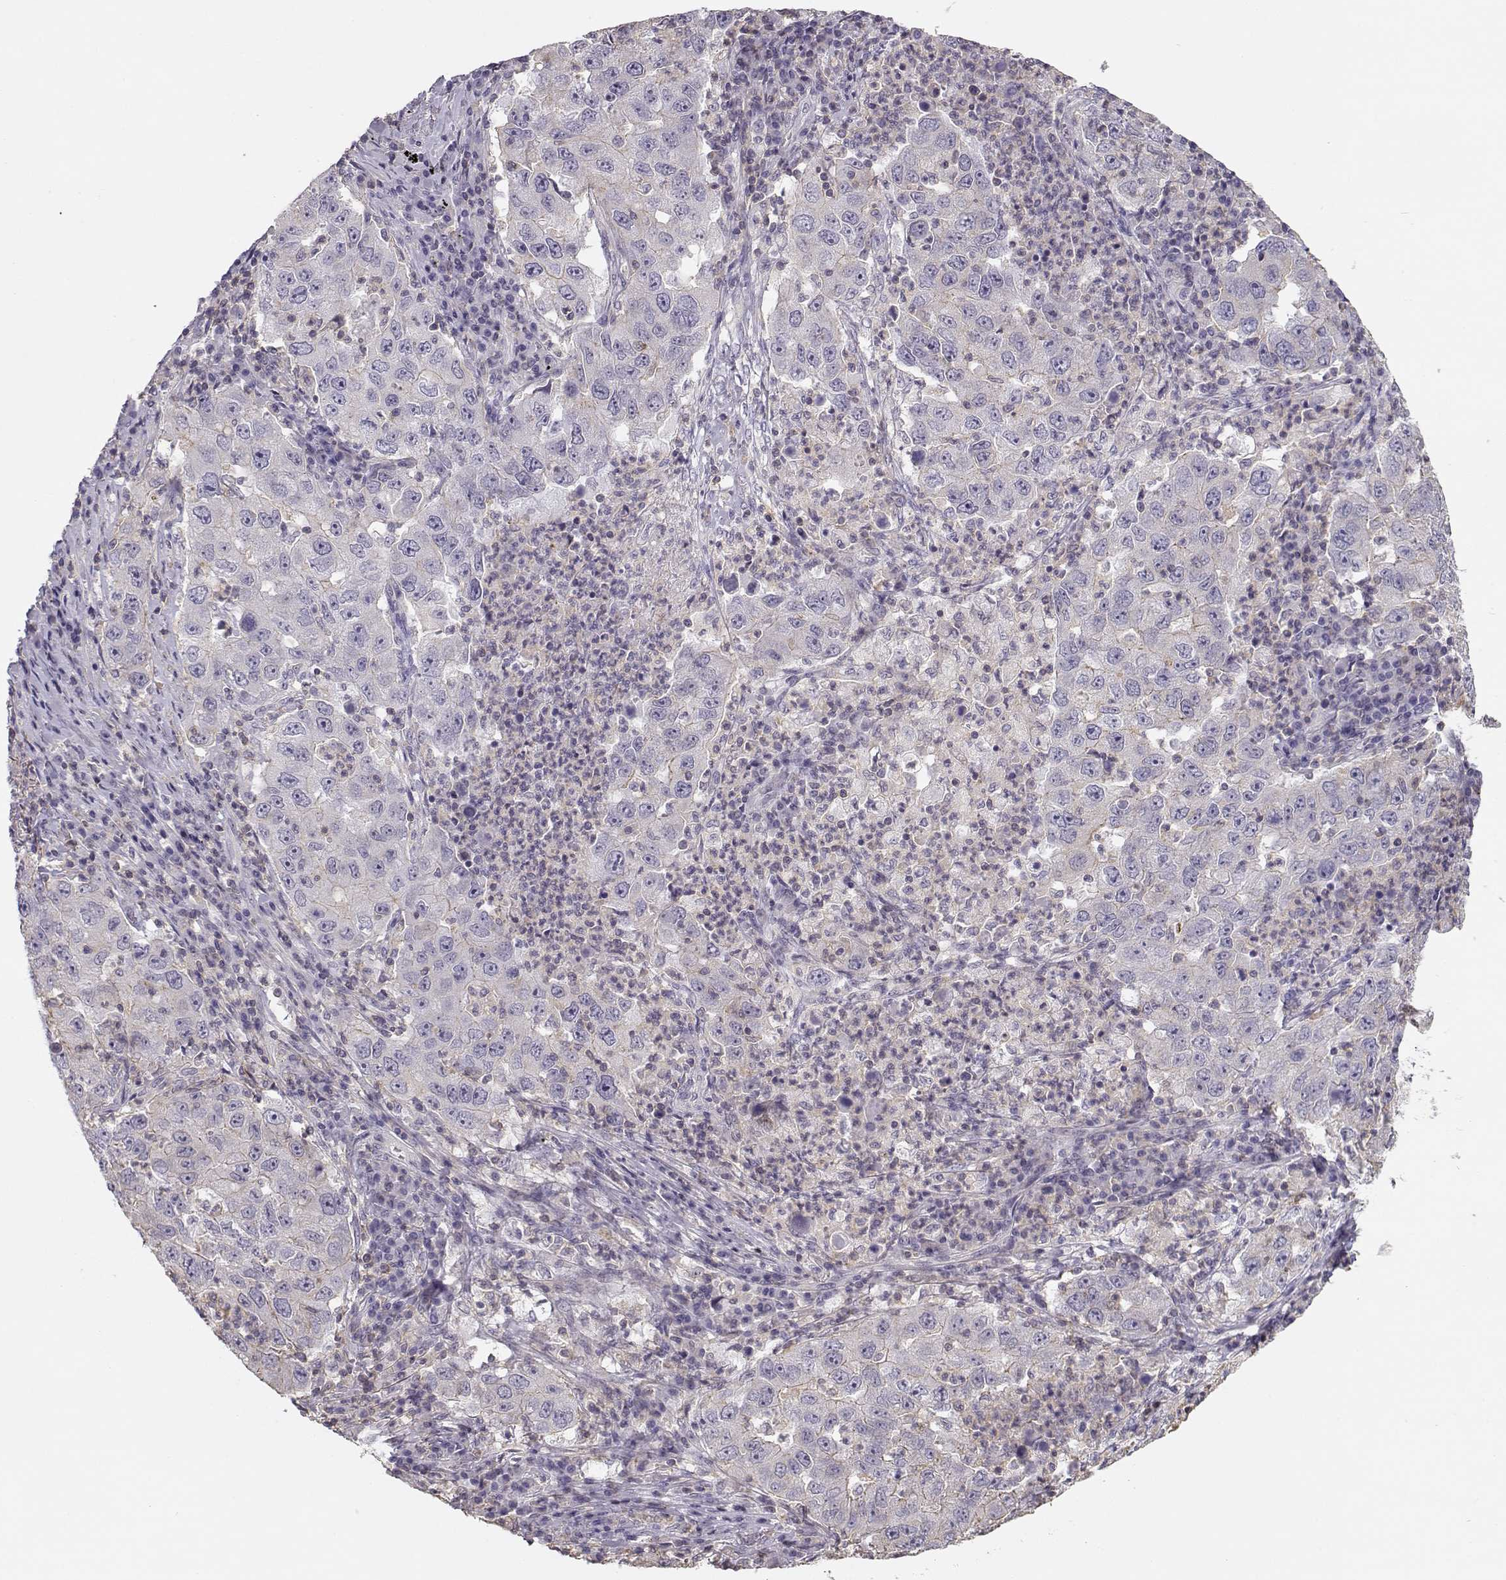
{"staining": {"intensity": "negative", "quantity": "none", "location": "none"}, "tissue": "lung cancer", "cell_type": "Tumor cells", "image_type": "cancer", "snomed": [{"axis": "morphology", "description": "Adenocarcinoma, NOS"}, {"axis": "topography", "description": "Lung"}], "caption": "This is an immunohistochemistry image of human adenocarcinoma (lung). There is no positivity in tumor cells.", "gene": "DAPL1", "patient": {"sex": "male", "age": 73}}